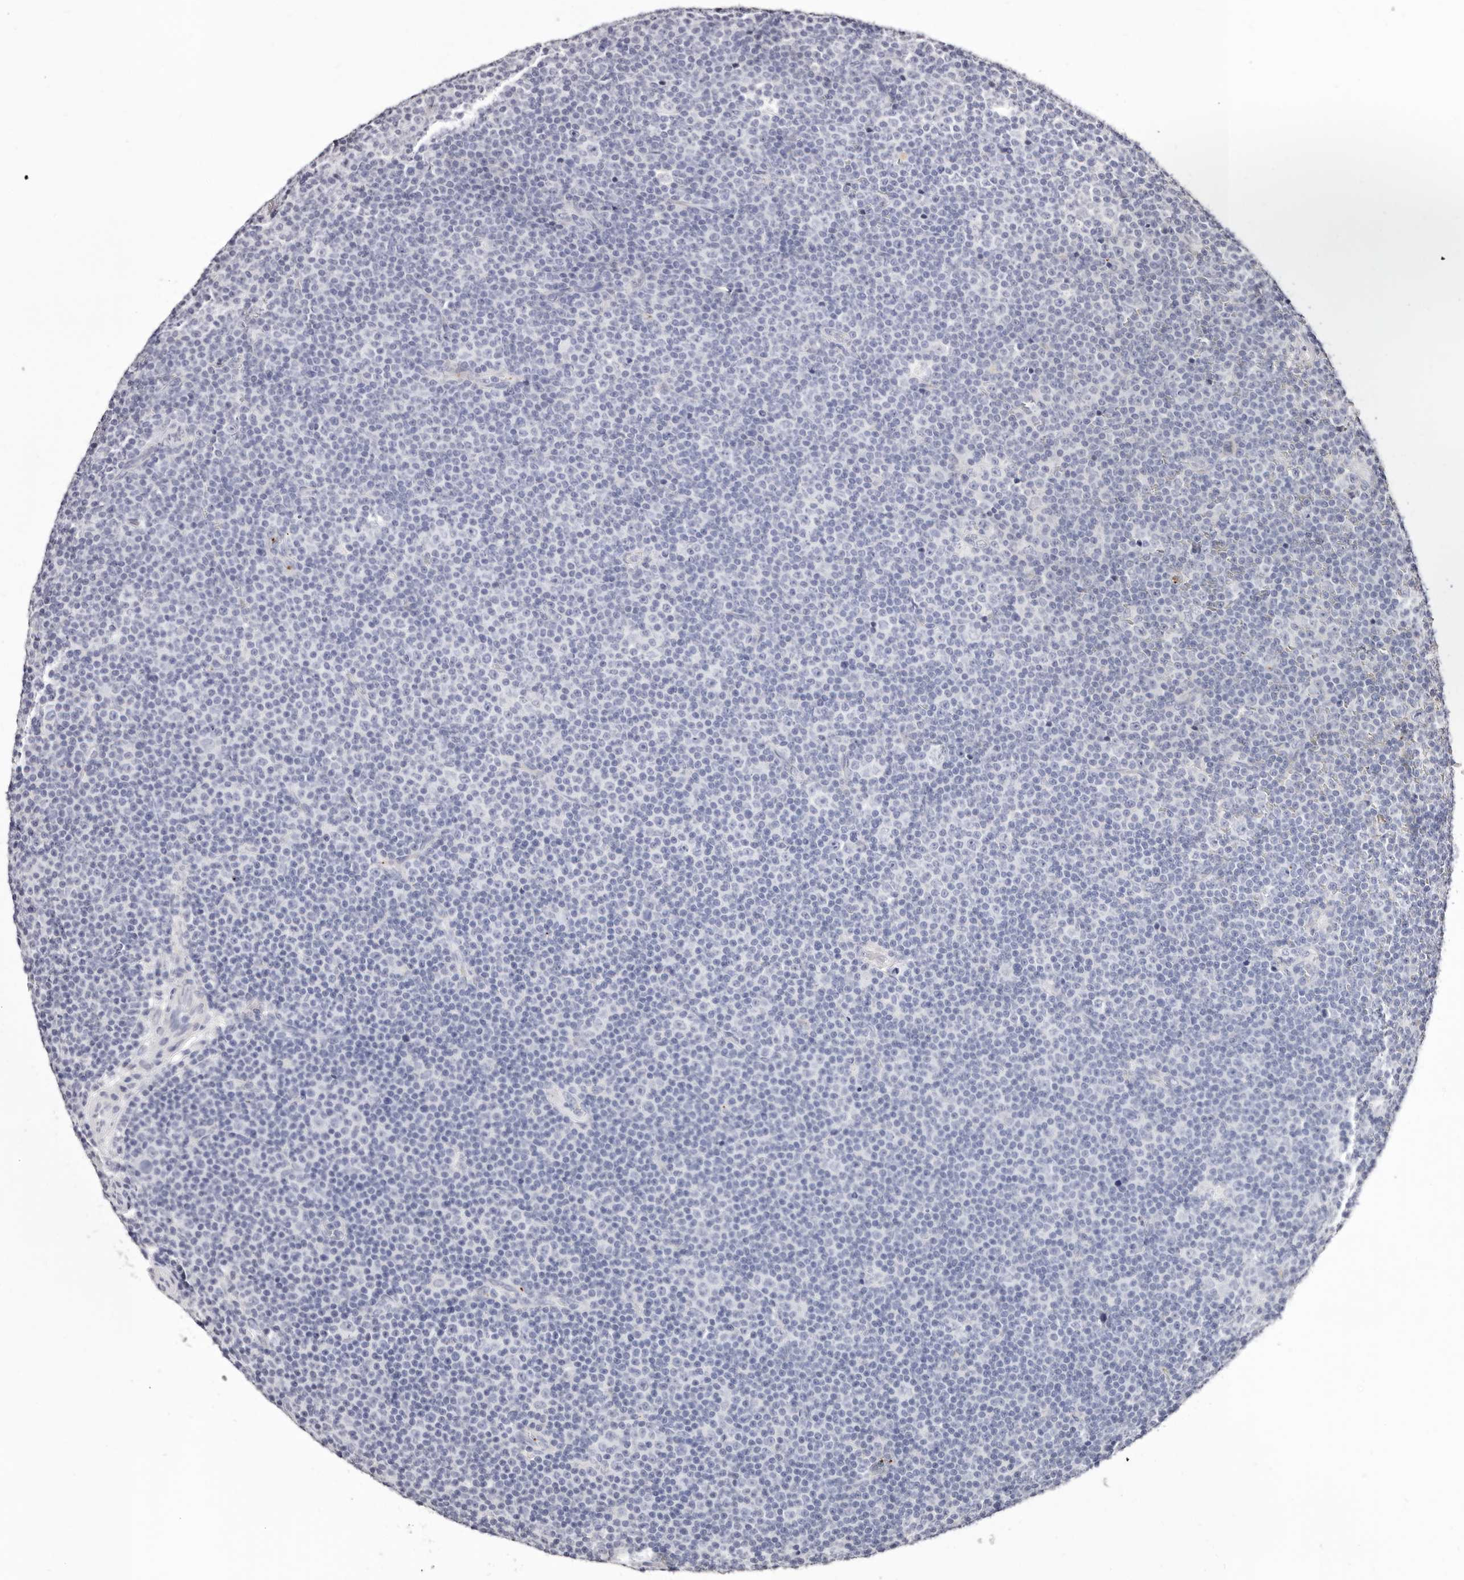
{"staining": {"intensity": "negative", "quantity": "none", "location": "none"}, "tissue": "lymphoma", "cell_type": "Tumor cells", "image_type": "cancer", "snomed": [{"axis": "morphology", "description": "Malignant lymphoma, non-Hodgkin's type, Low grade"}, {"axis": "topography", "description": "Lymph node"}], "caption": "Low-grade malignant lymphoma, non-Hodgkin's type stained for a protein using IHC exhibits no positivity tumor cells.", "gene": "PF4", "patient": {"sex": "female", "age": 67}}